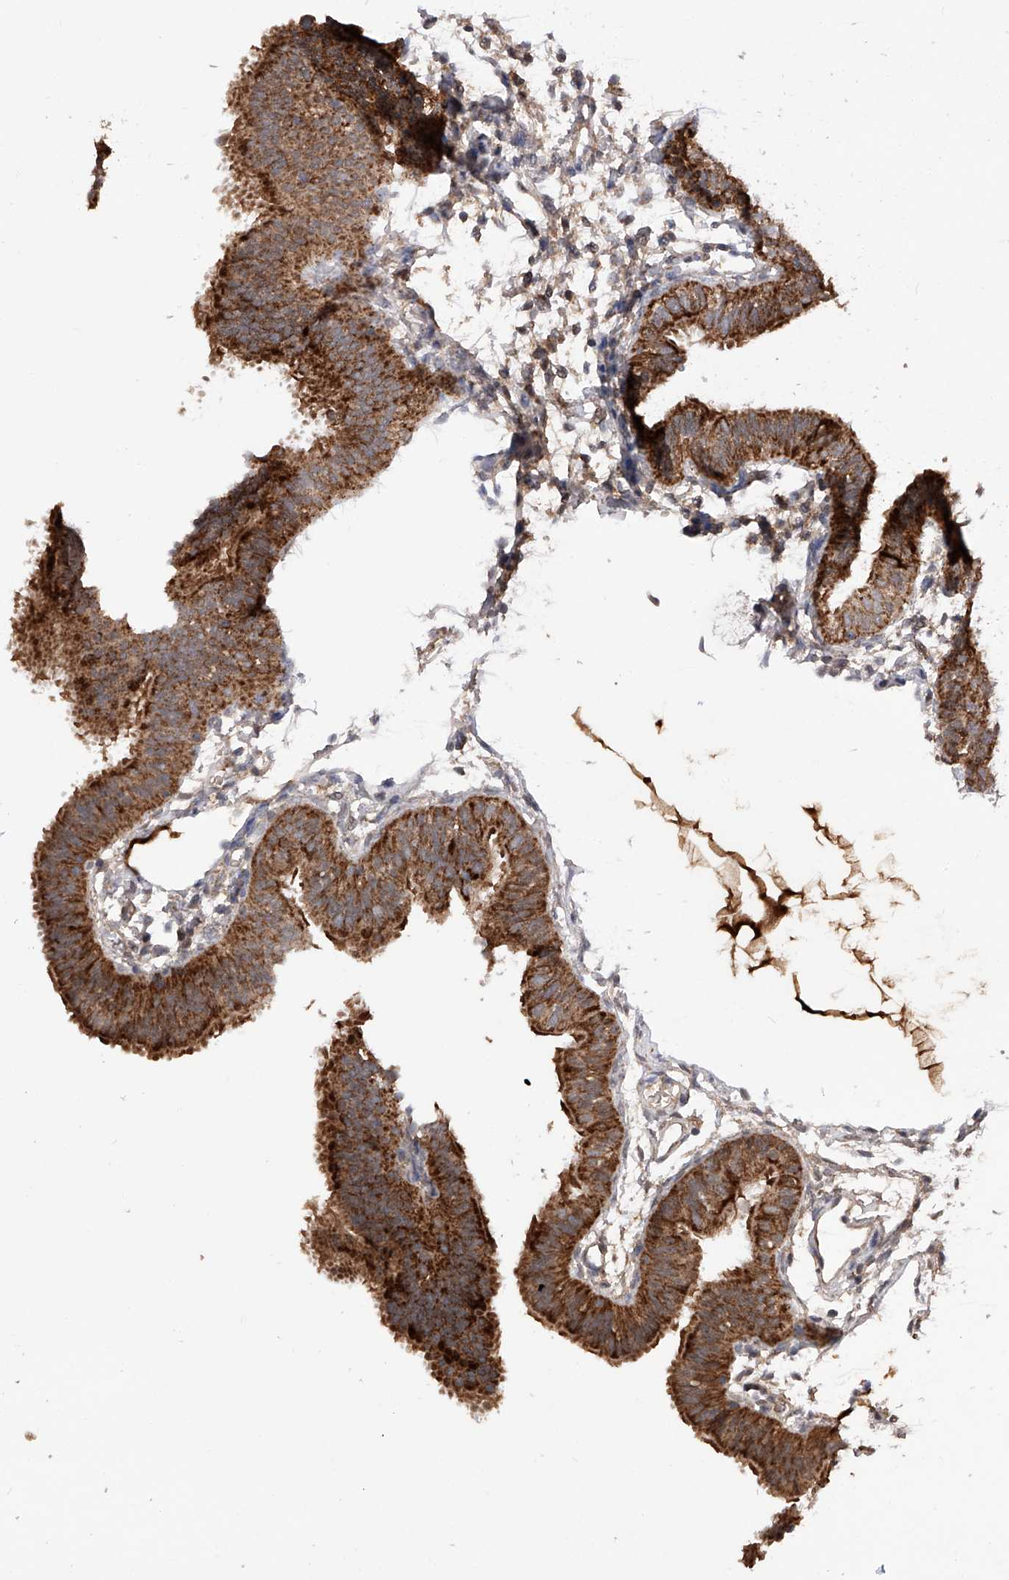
{"staining": {"intensity": "strong", "quantity": ">75%", "location": "cytoplasmic/membranous"}, "tissue": "fallopian tube", "cell_type": "Glandular cells", "image_type": "normal", "snomed": [{"axis": "morphology", "description": "Normal tissue, NOS"}, {"axis": "topography", "description": "Fallopian tube"}], "caption": "Unremarkable fallopian tube was stained to show a protein in brown. There is high levels of strong cytoplasmic/membranous expression in approximately >75% of glandular cells. (IHC, brightfield microscopy, high magnification).", "gene": "SDHAF4", "patient": {"sex": "female", "age": 35}}